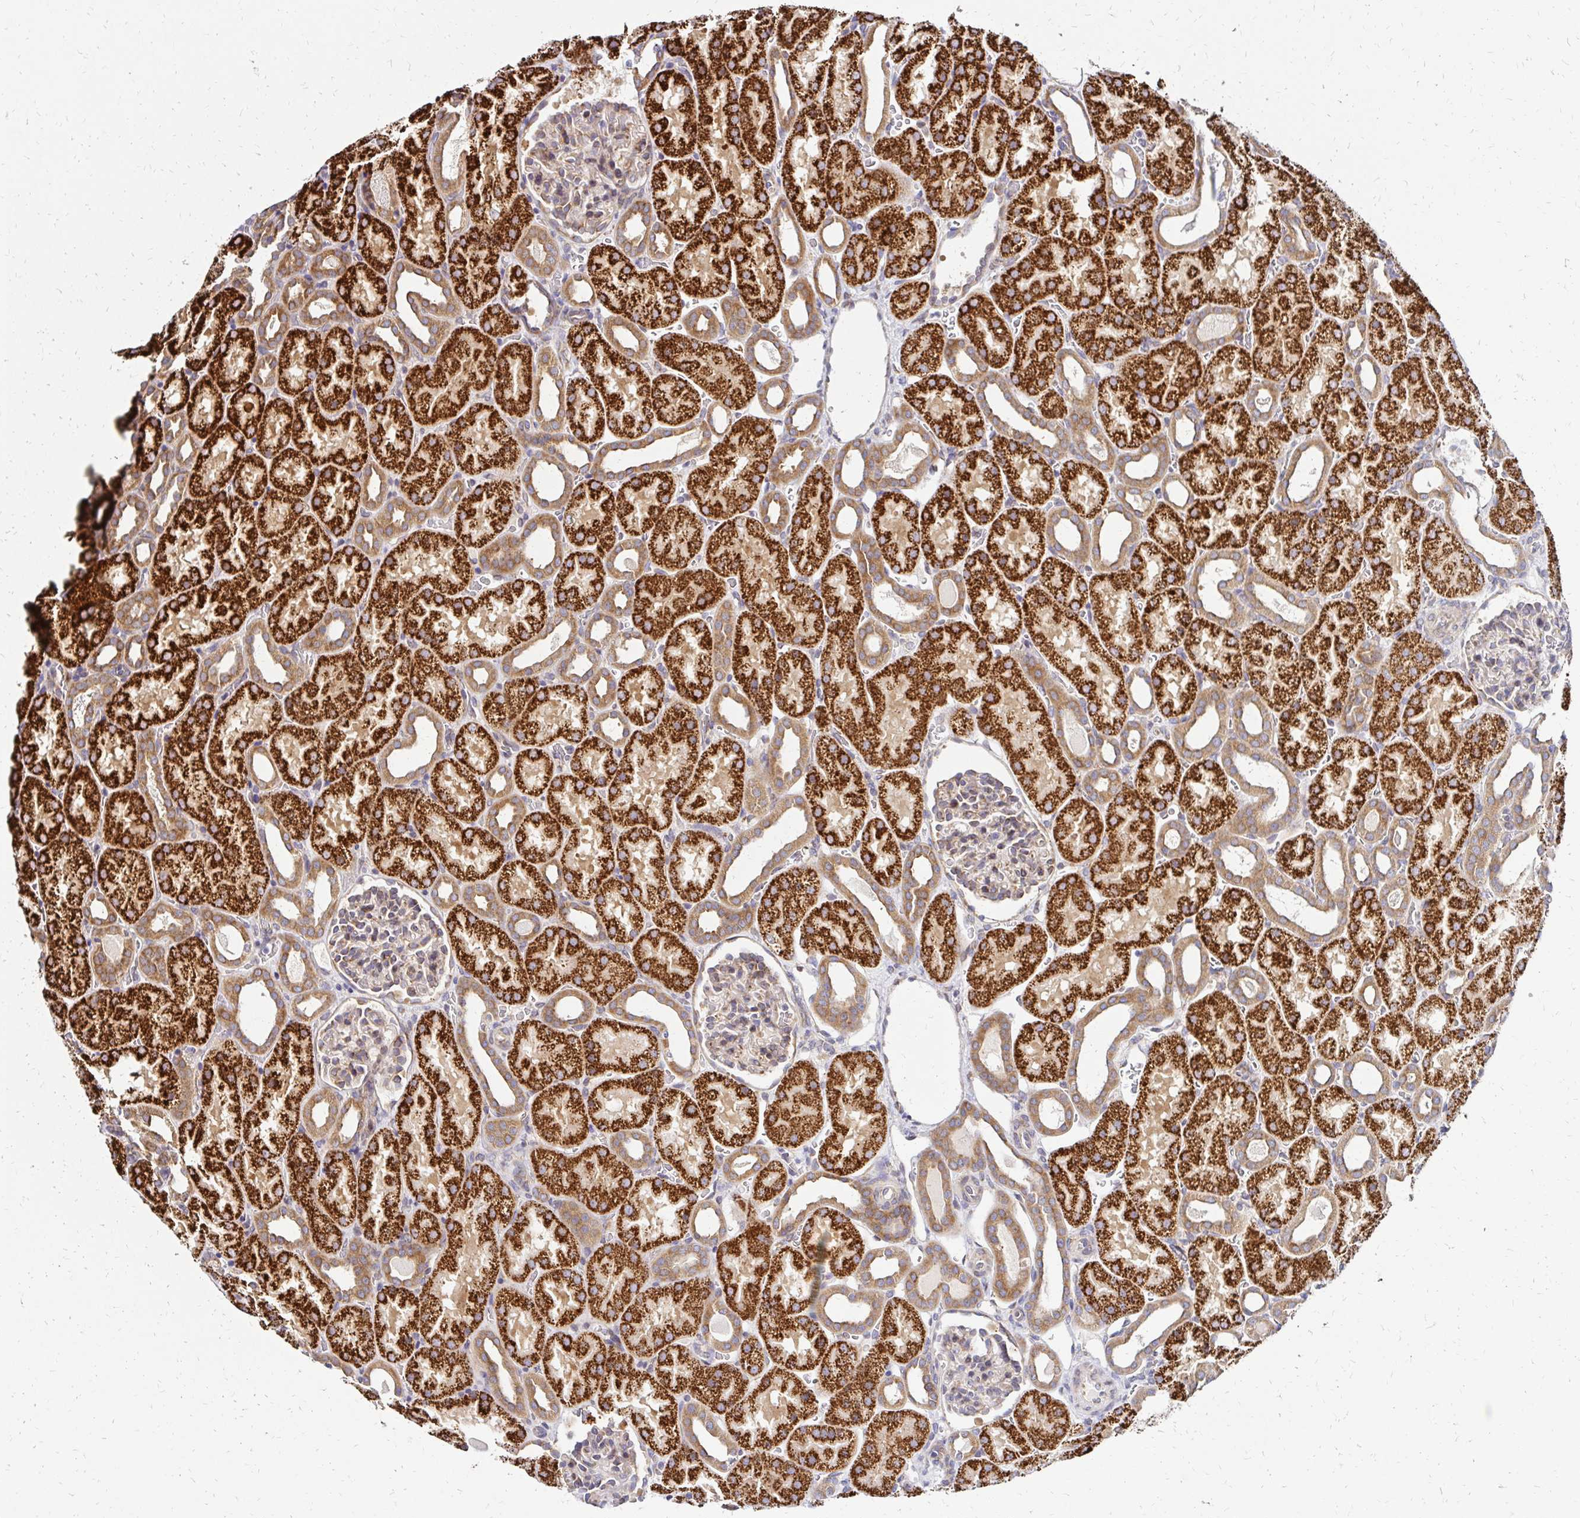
{"staining": {"intensity": "weak", "quantity": ">75%", "location": "cytoplasmic/membranous"}, "tissue": "kidney", "cell_type": "Cells in glomeruli", "image_type": "normal", "snomed": [{"axis": "morphology", "description": "Normal tissue, NOS"}, {"axis": "topography", "description": "Kidney"}], "caption": "DAB (3,3'-diaminobenzidine) immunohistochemical staining of normal kidney demonstrates weak cytoplasmic/membranous protein staining in about >75% of cells in glomeruli.", "gene": "IDUA", "patient": {"sex": "male", "age": 2}}